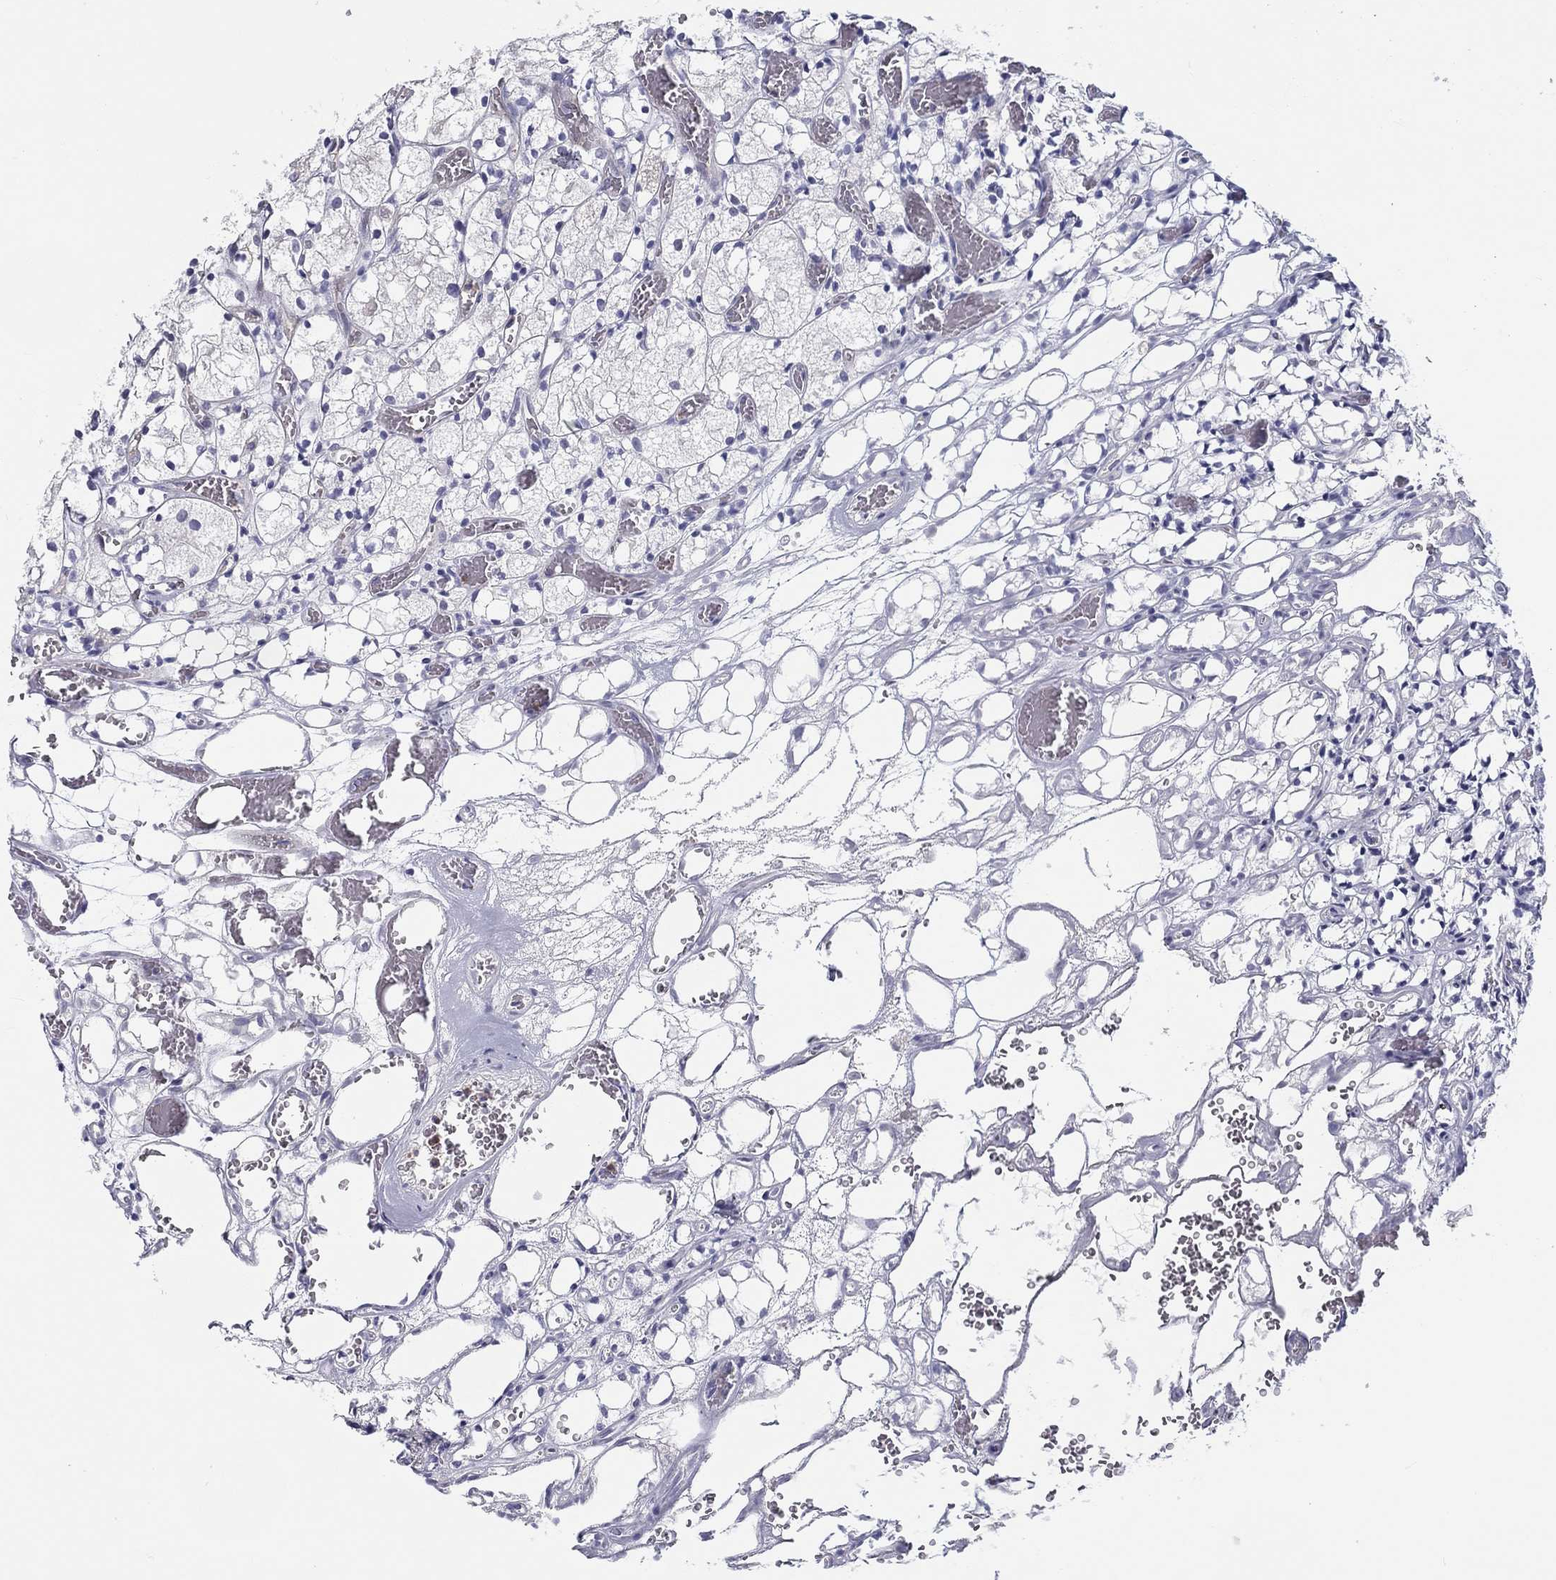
{"staining": {"intensity": "negative", "quantity": "none", "location": "none"}, "tissue": "renal cancer", "cell_type": "Tumor cells", "image_type": "cancer", "snomed": [{"axis": "morphology", "description": "Adenocarcinoma, NOS"}, {"axis": "topography", "description": "Kidney"}], "caption": "An immunohistochemistry histopathology image of renal adenocarcinoma is shown. There is no staining in tumor cells of renal adenocarcinoma.", "gene": "ABCG4", "patient": {"sex": "female", "age": 69}}